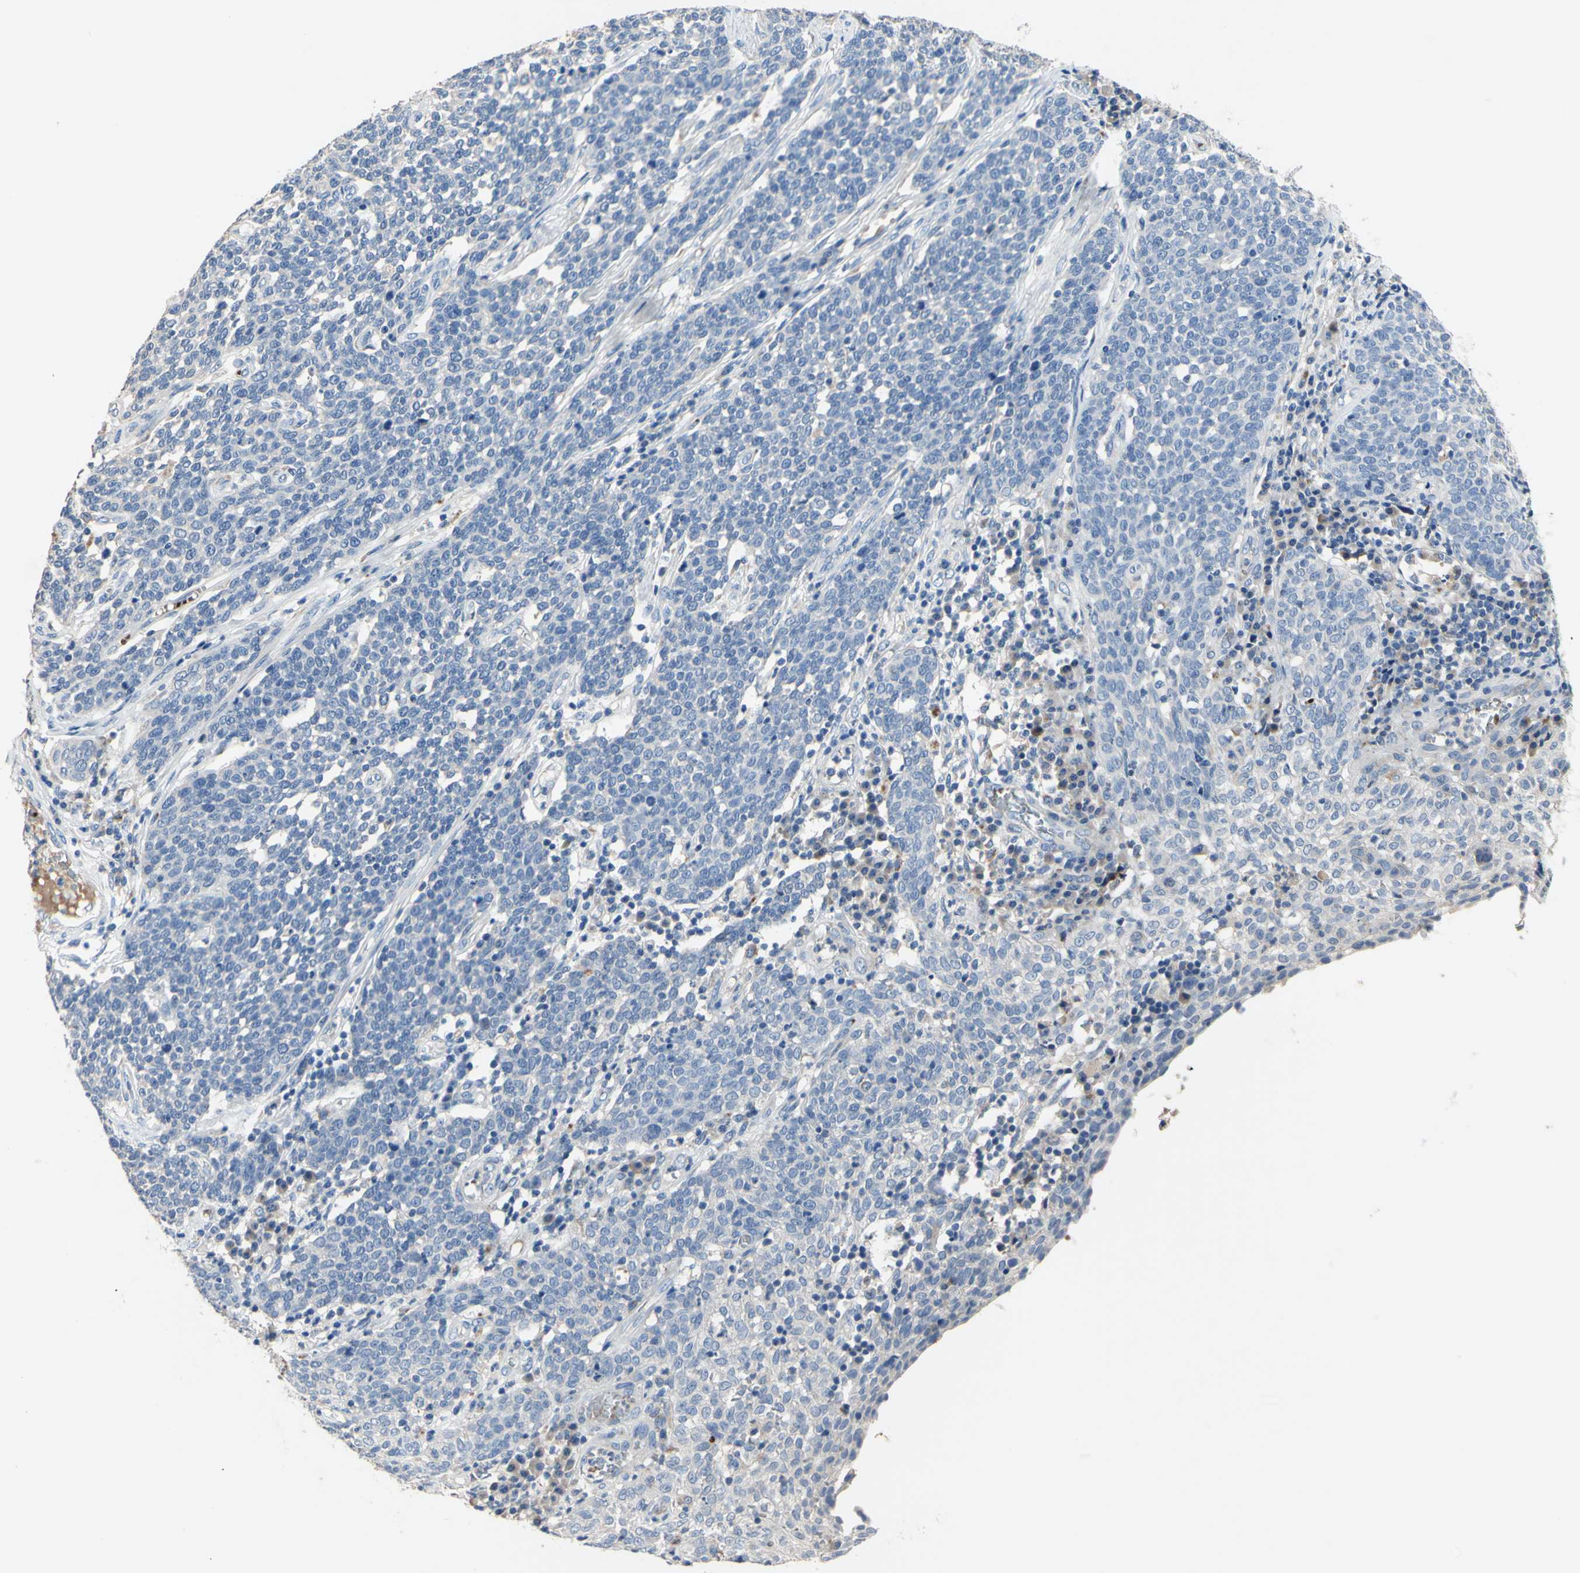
{"staining": {"intensity": "negative", "quantity": "none", "location": "none"}, "tissue": "cervical cancer", "cell_type": "Tumor cells", "image_type": "cancer", "snomed": [{"axis": "morphology", "description": "Squamous cell carcinoma, NOS"}, {"axis": "topography", "description": "Cervix"}], "caption": "Photomicrograph shows no significant protein positivity in tumor cells of cervical cancer.", "gene": "CDON", "patient": {"sex": "female", "age": 34}}